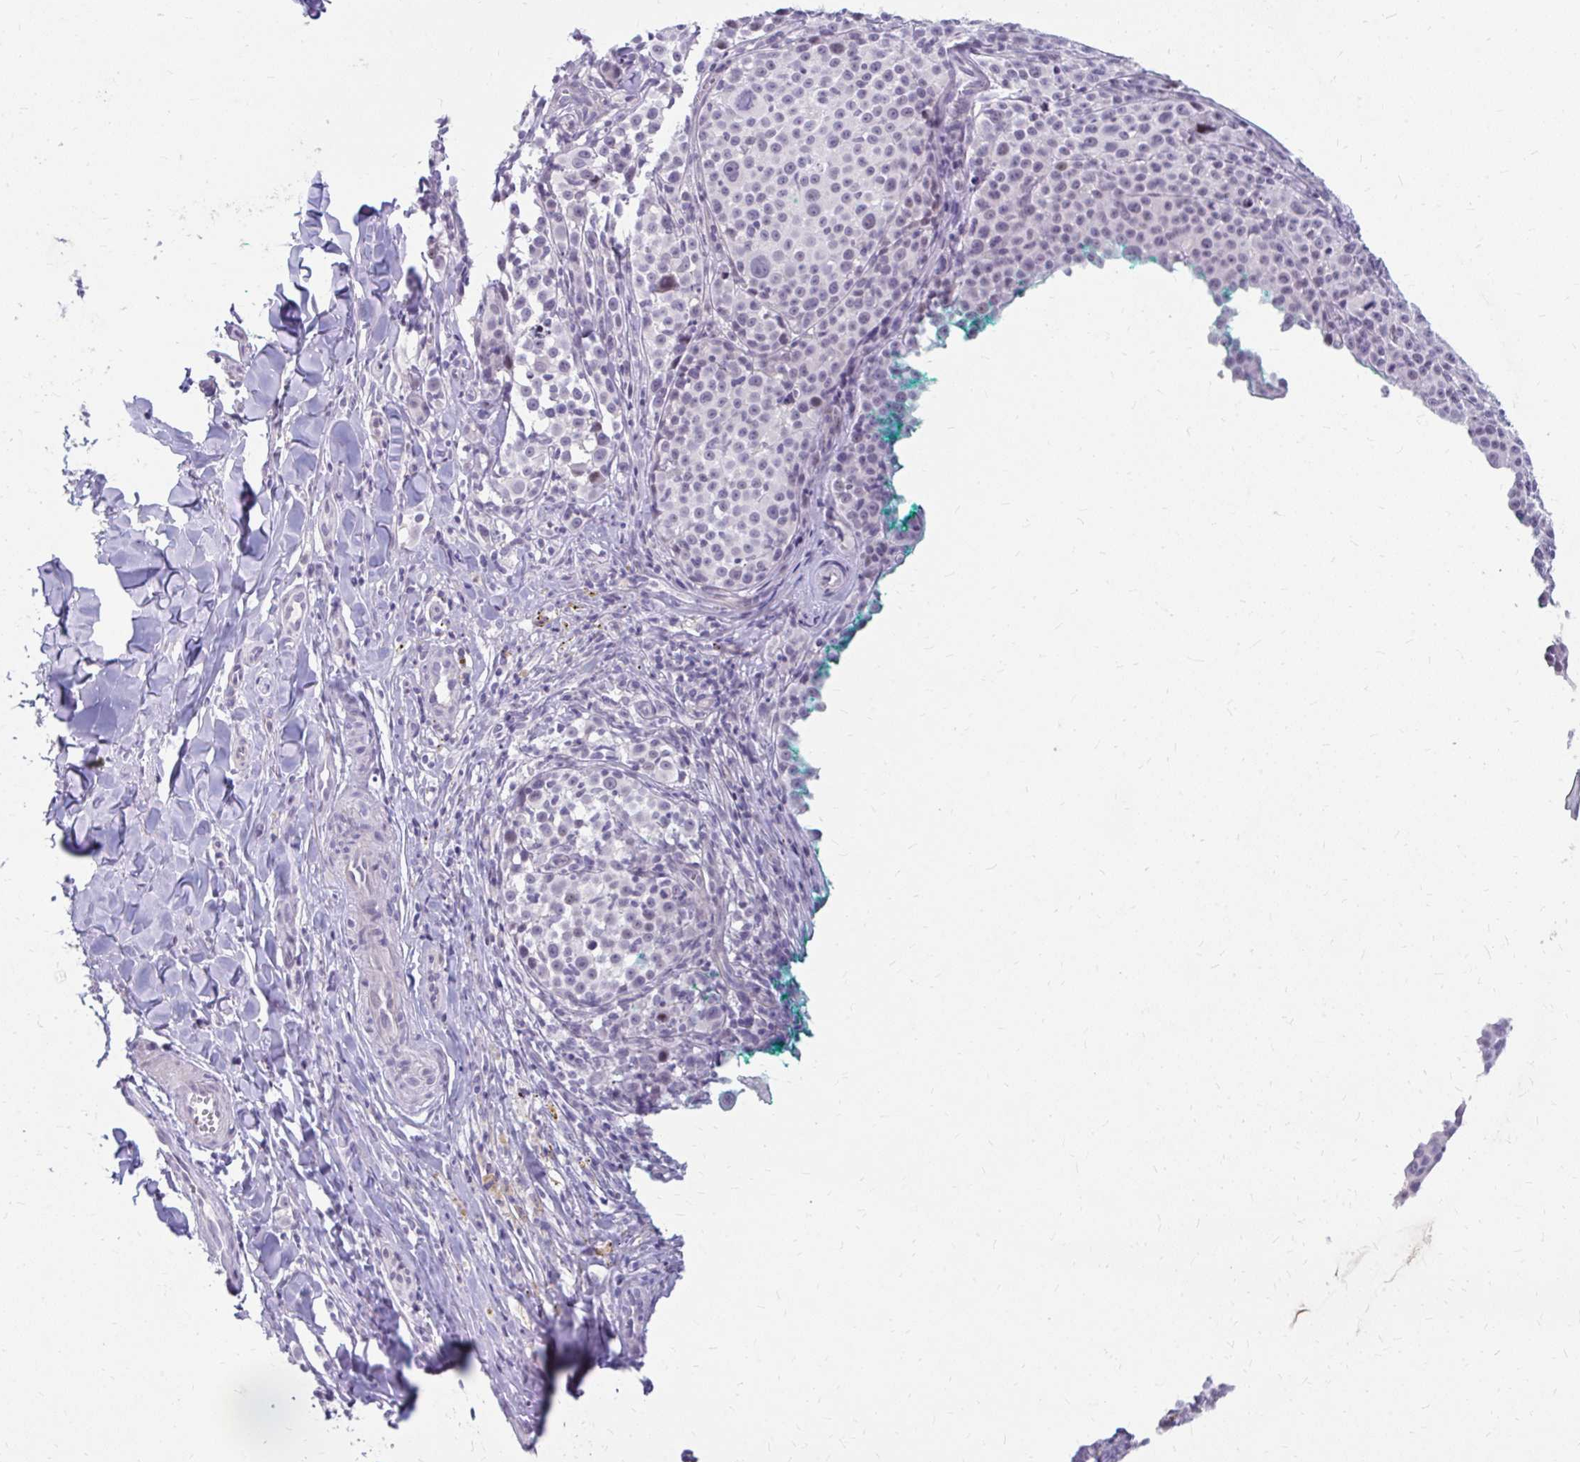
{"staining": {"intensity": "negative", "quantity": "none", "location": "none"}, "tissue": "melanoma", "cell_type": "Tumor cells", "image_type": "cancer", "snomed": [{"axis": "morphology", "description": "Malignant melanoma, NOS"}, {"axis": "topography", "description": "Skin"}], "caption": "Human melanoma stained for a protein using immunohistochemistry (IHC) exhibits no staining in tumor cells.", "gene": "RGS16", "patient": {"sex": "female", "age": 35}}